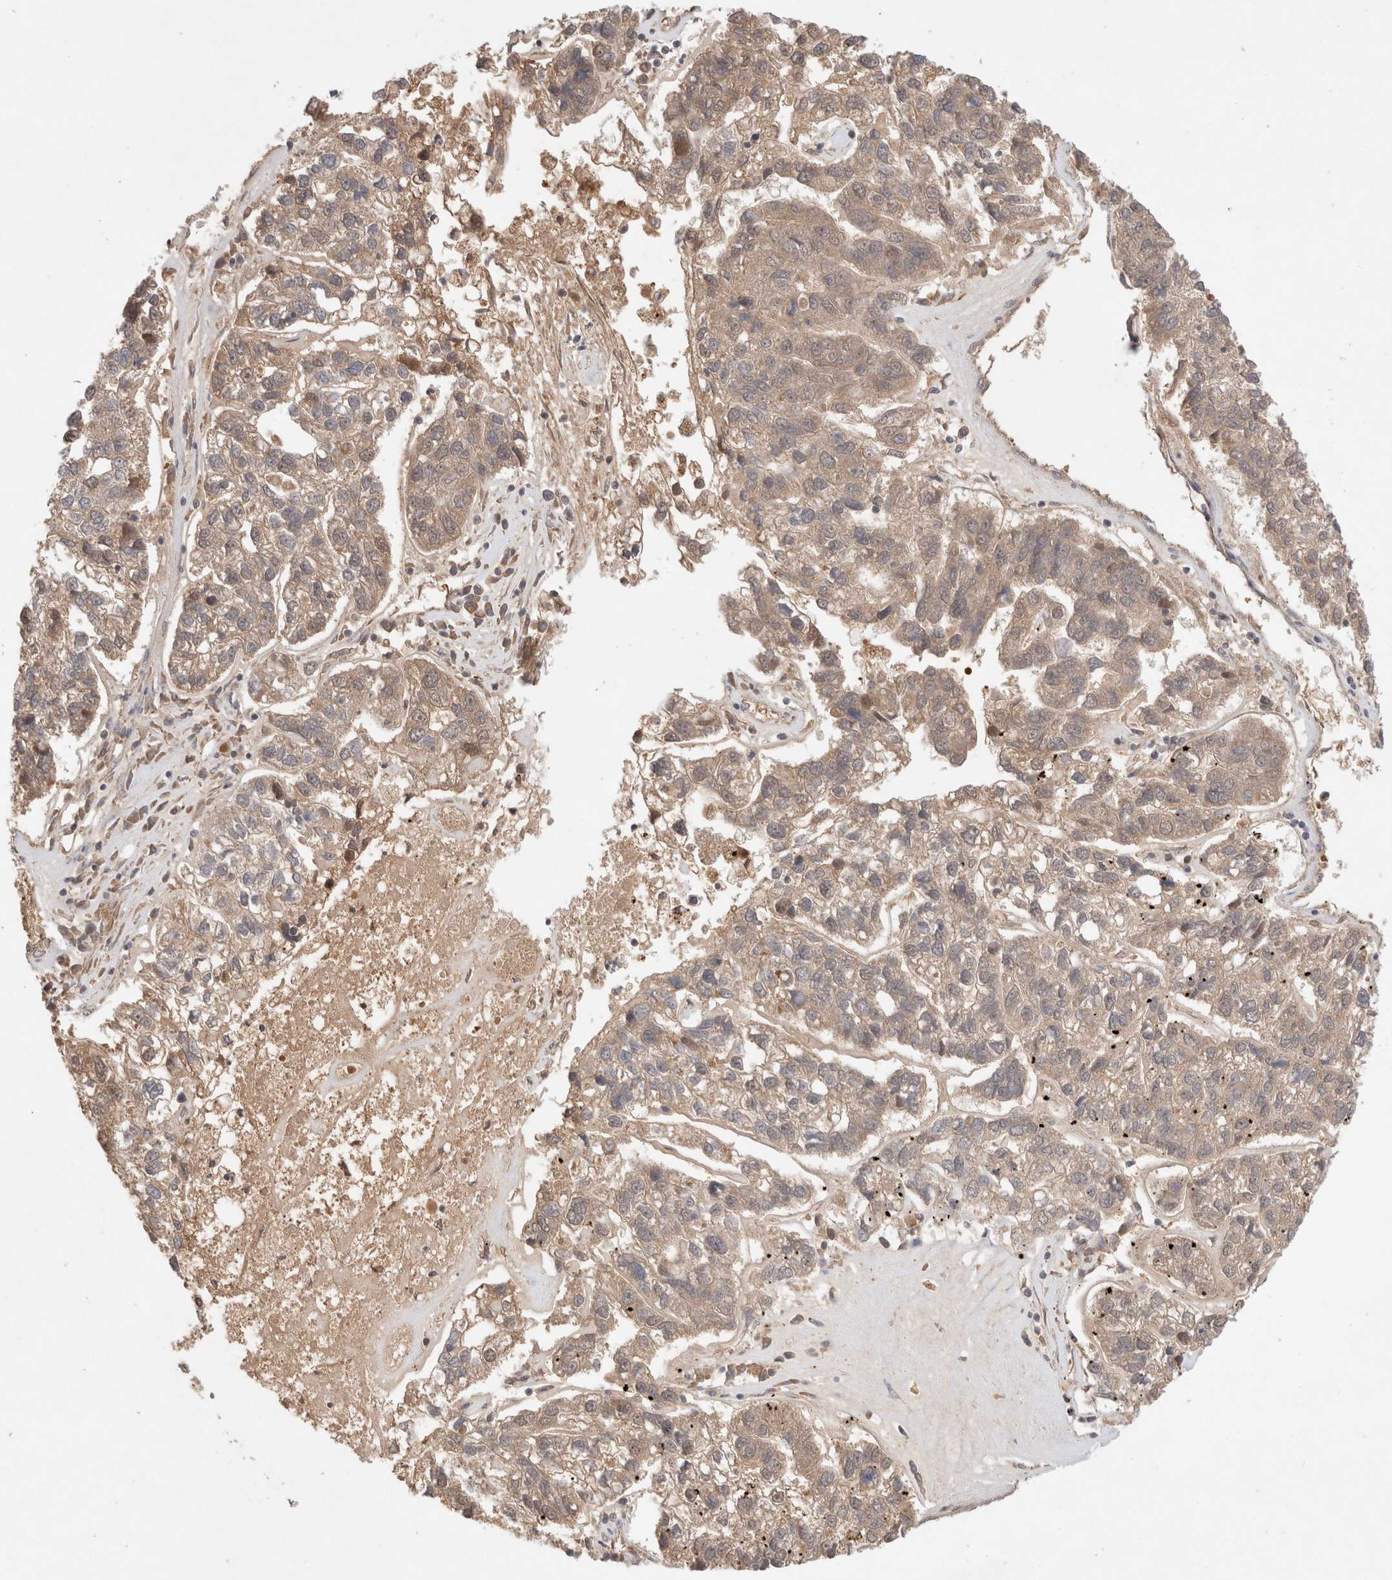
{"staining": {"intensity": "weak", "quantity": ">75%", "location": "cytoplasmic/membranous"}, "tissue": "pancreatic cancer", "cell_type": "Tumor cells", "image_type": "cancer", "snomed": [{"axis": "morphology", "description": "Adenocarcinoma, NOS"}, {"axis": "topography", "description": "Pancreas"}], "caption": "Brown immunohistochemical staining in human pancreatic adenocarcinoma demonstrates weak cytoplasmic/membranous positivity in about >75% of tumor cells.", "gene": "KLHL20", "patient": {"sex": "female", "age": 61}}